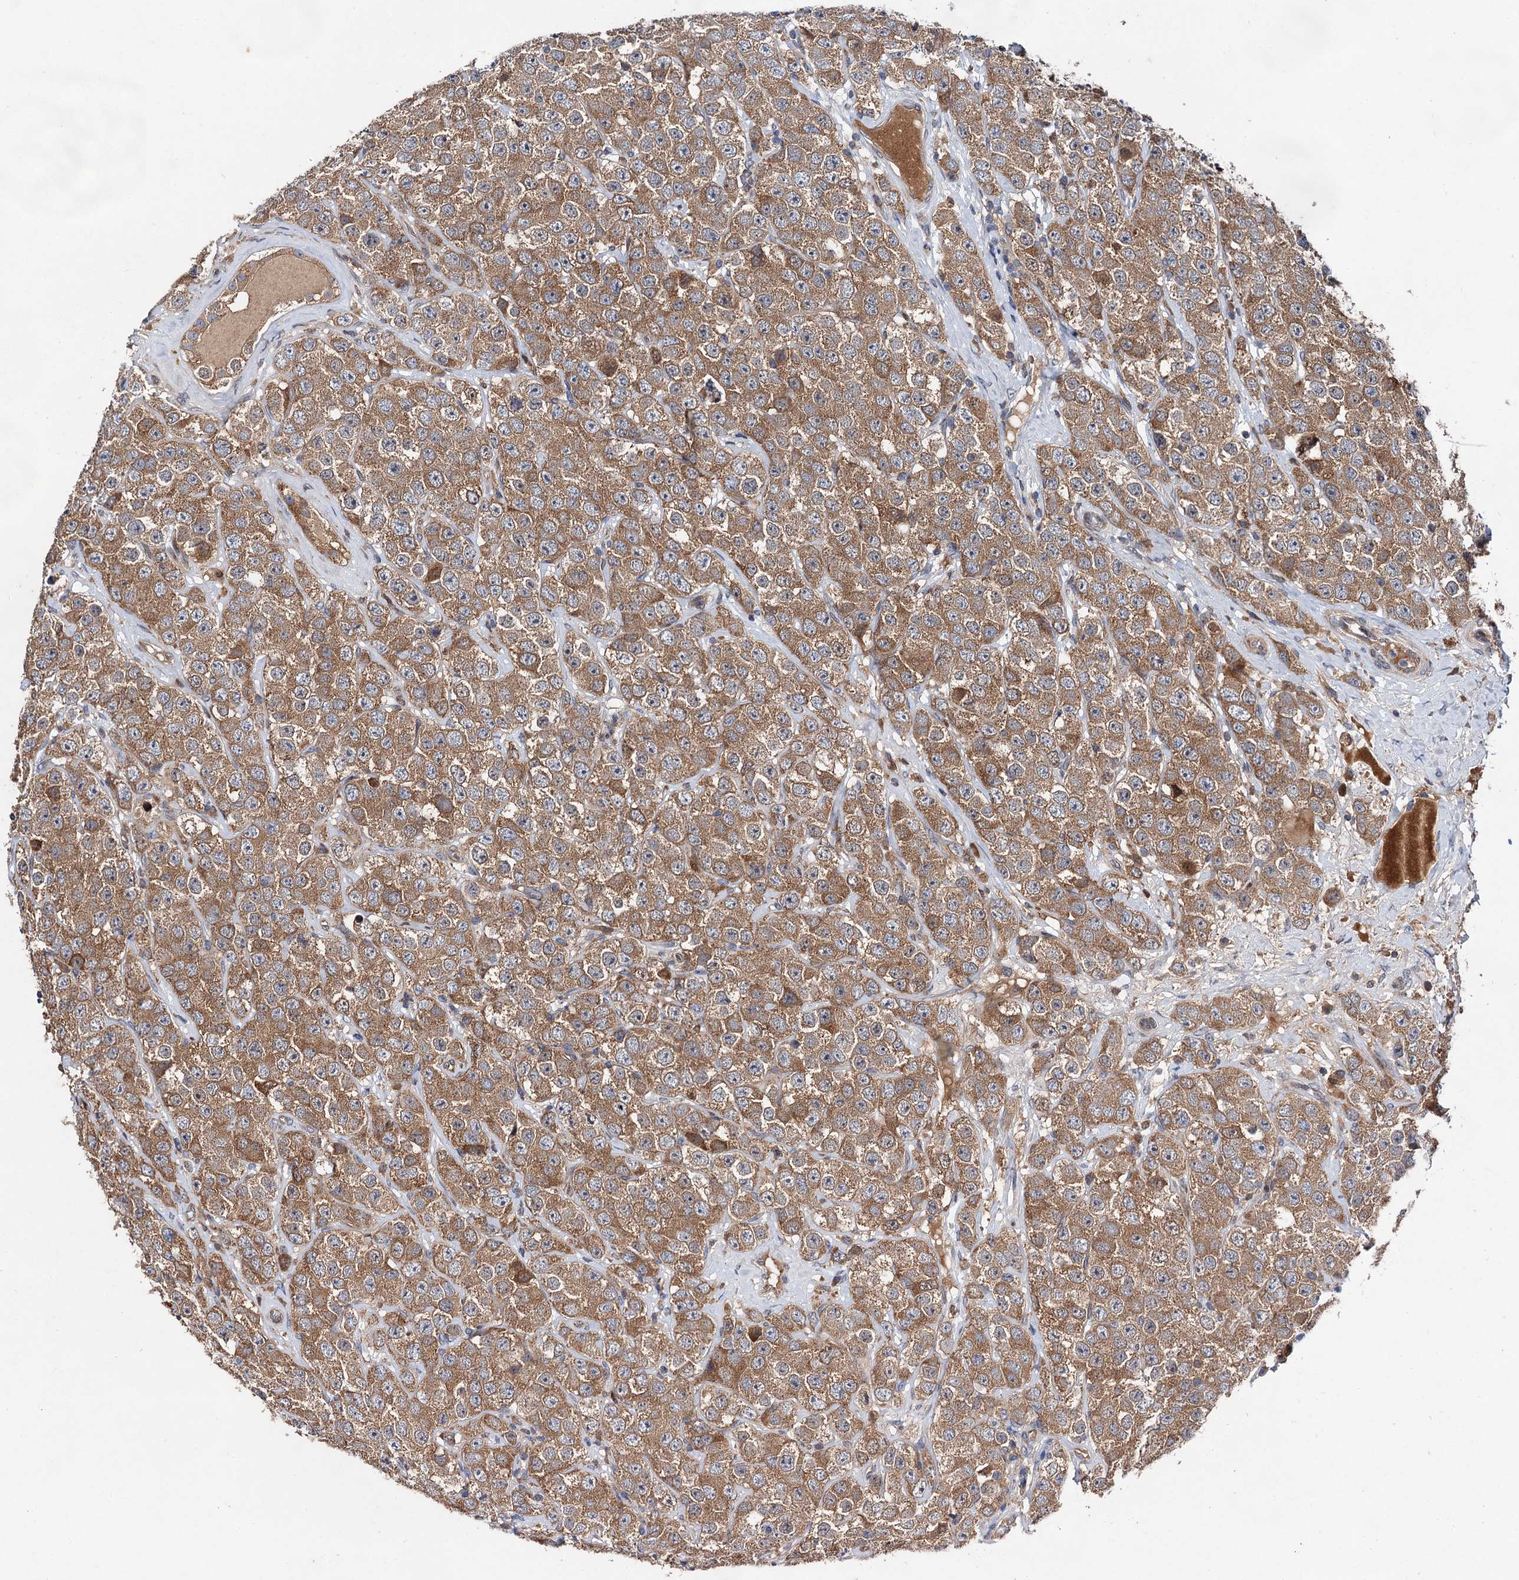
{"staining": {"intensity": "moderate", "quantity": ">75%", "location": "cytoplasmic/membranous"}, "tissue": "testis cancer", "cell_type": "Tumor cells", "image_type": "cancer", "snomed": [{"axis": "morphology", "description": "Seminoma, NOS"}, {"axis": "topography", "description": "Testis"}], "caption": "Immunohistochemical staining of testis seminoma exhibits medium levels of moderate cytoplasmic/membranous protein positivity in approximately >75% of tumor cells. The staining was performed using DAB (3,3'-diaminobenzidine) to visualize the protein expression in brown, while the nuclei were stained in blue with hematoxylin (Magnification: 20x).", "gene": "NAA25", "patient": {"sex": "male", "age": 28}}